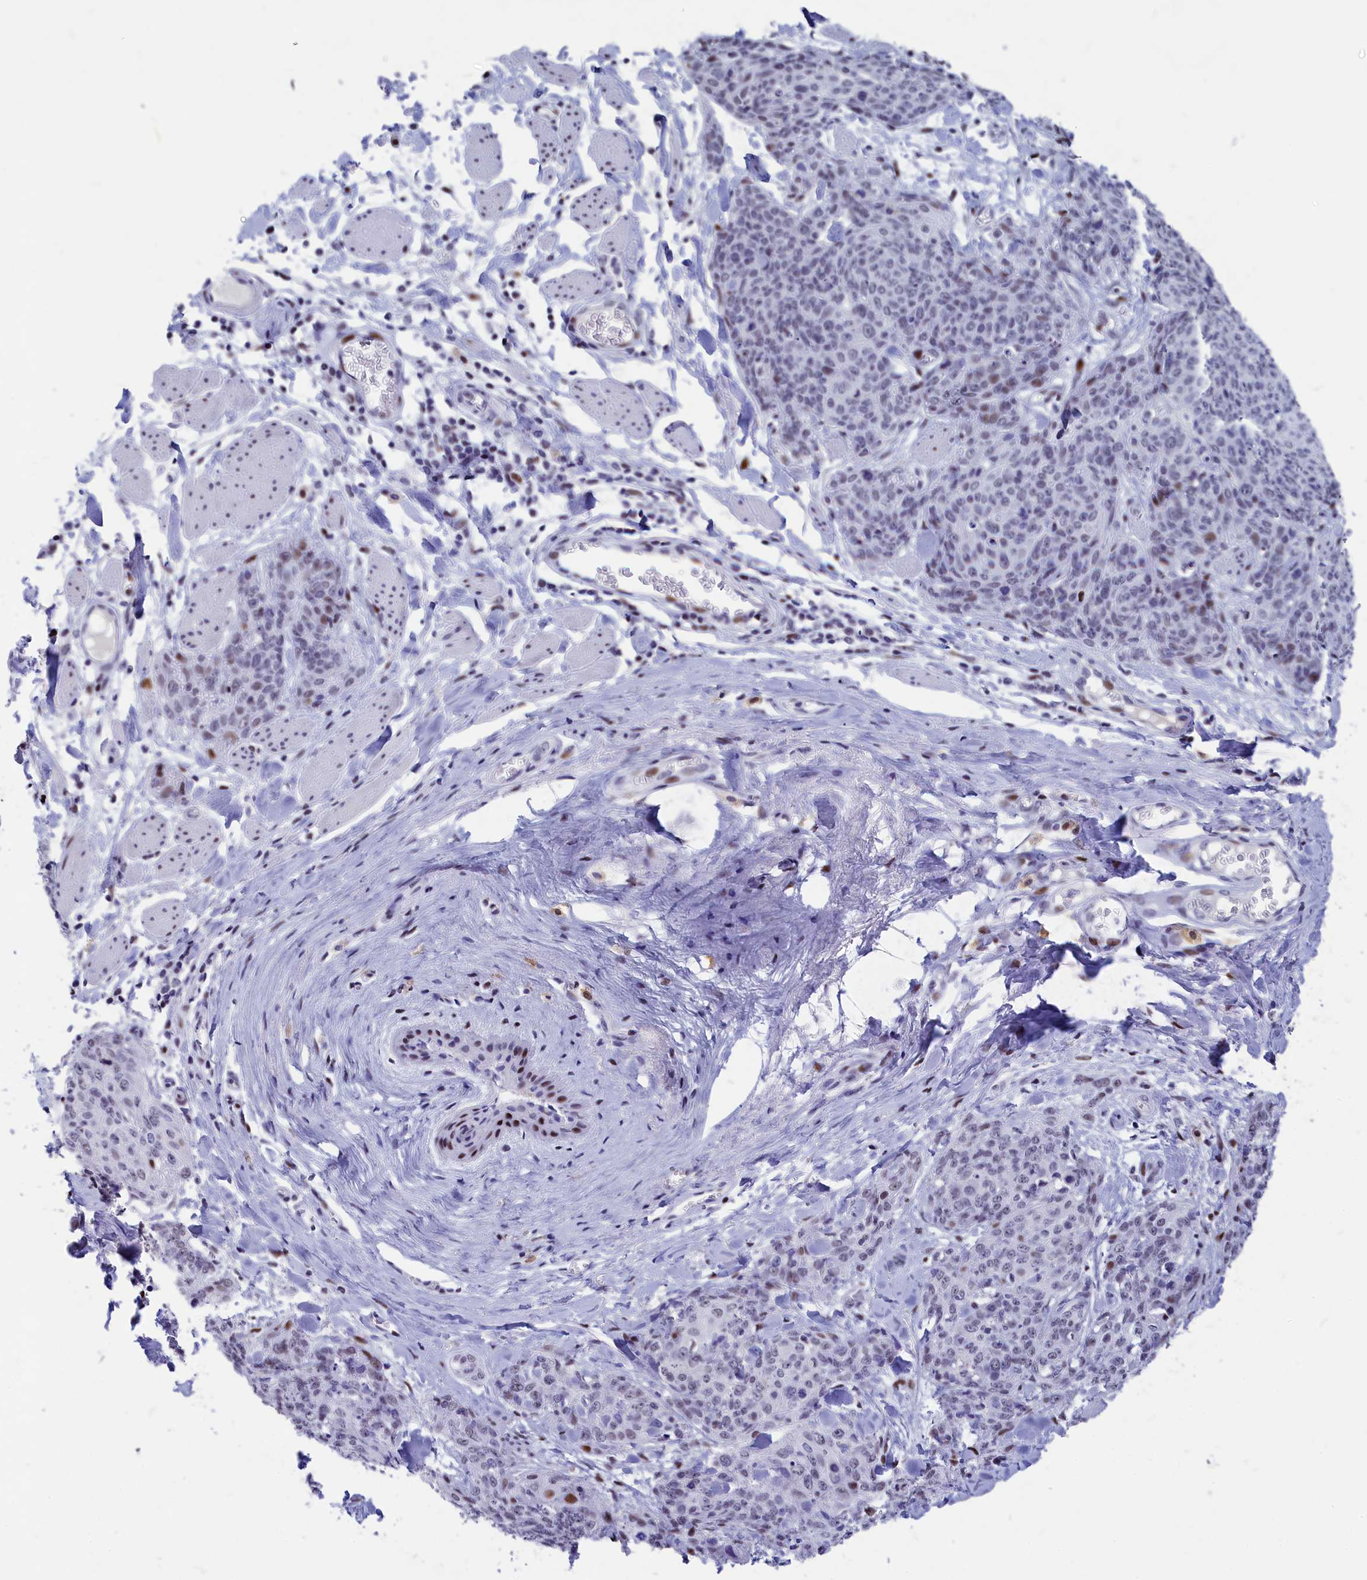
{"staining": {"intensity": "negative", "quantity": "none", "location": "none"}, "tissue": "skin cancer", "cell_type": "Tumor cells", "image_type": "cancer", "snomed": [{"axis": "morphology", "description": "Squamous cell carcinoma, NOS"}, {"axis": "topography", "description": "Skin"}, {"axis": "topography", "description": "Vulva"}], "caption": "The immunohistochemistry (IHC) histopathology image has no significant staining in tumor cells of skin cancer (squamous cell carcinoma) tissue.", "gene": "NSA2", "patient": {"sex": "female", "age": 85}}